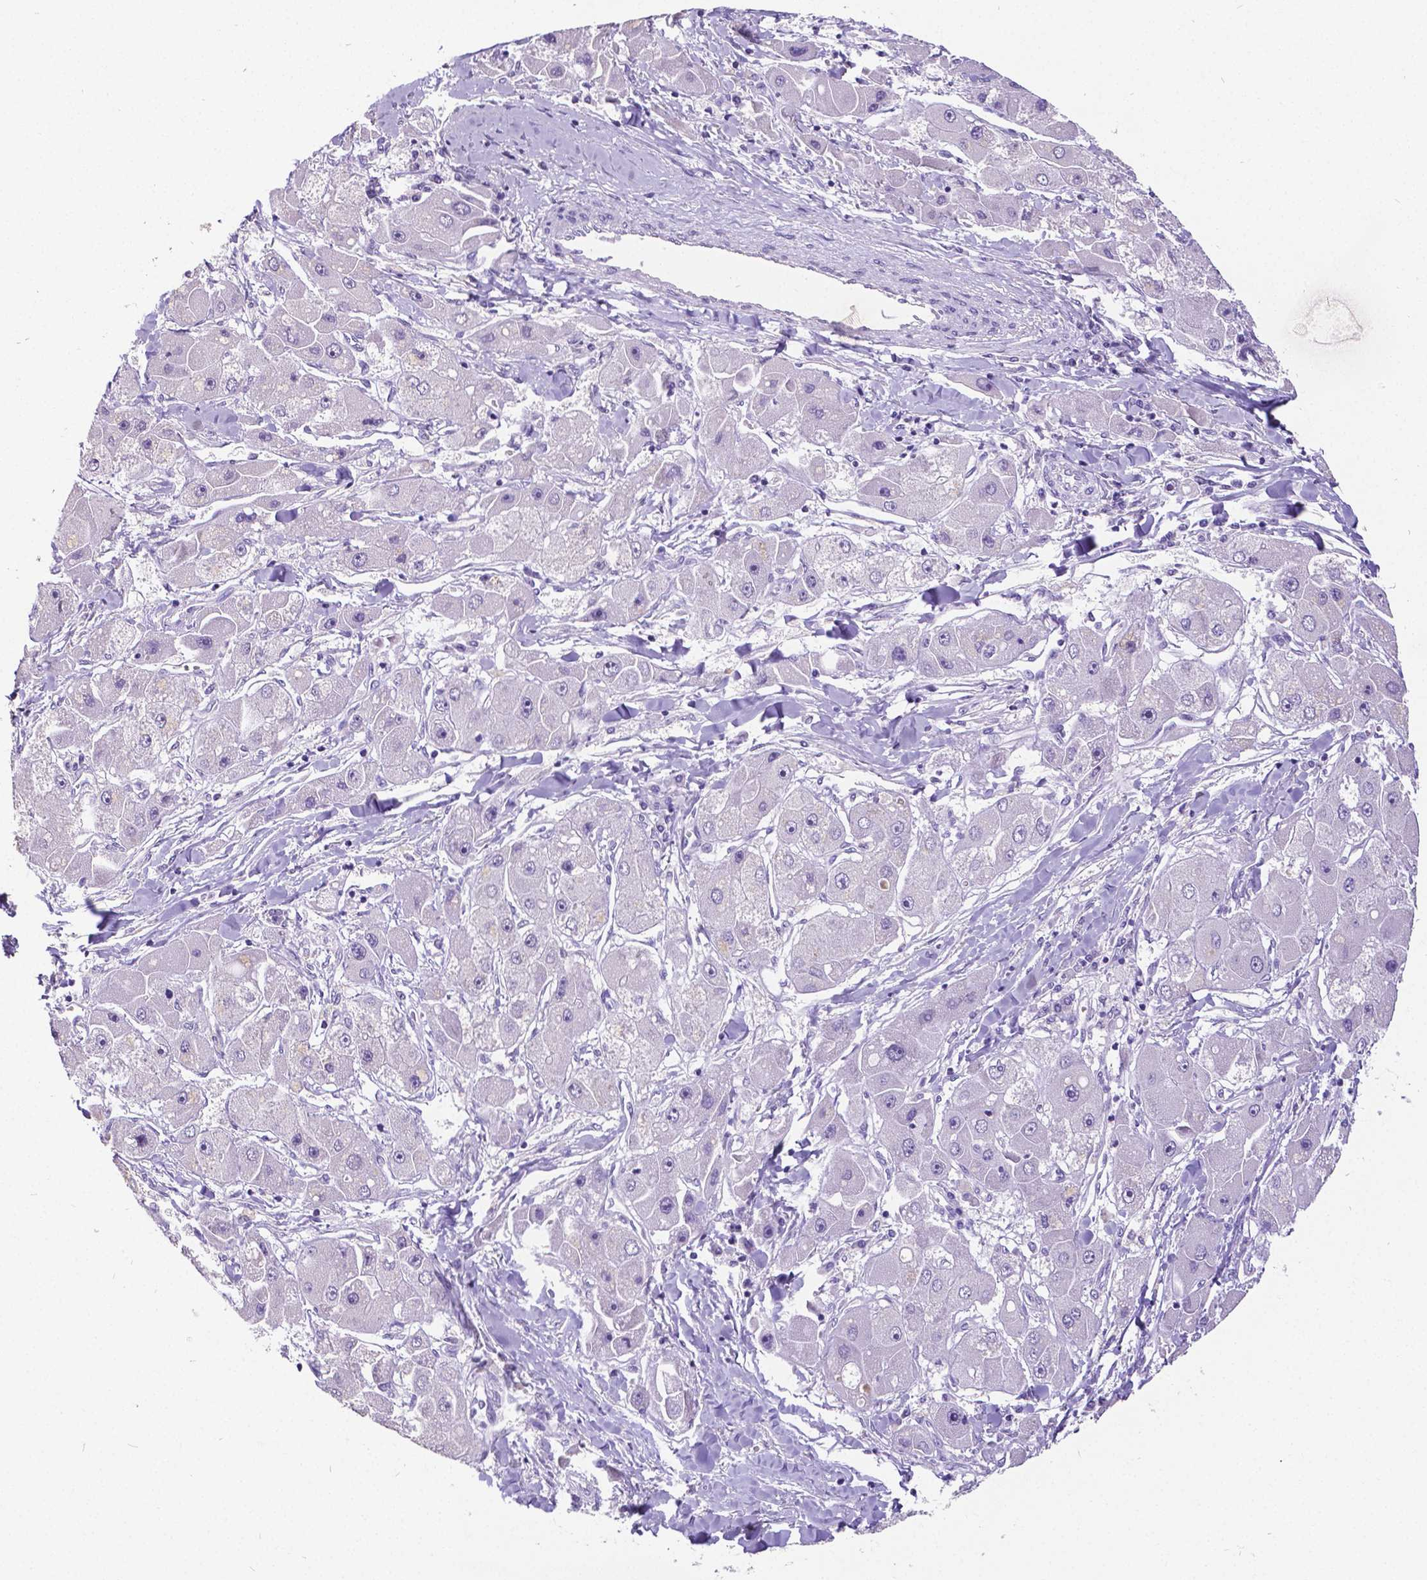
{"staining": {"intensity": "negative", "quantity": "none", "location": "none"}, "tissue": "liver cancer", "cell_type": "Tumor cells", "image_type": "cancer", "snomed": [{"axis": "morphology", "description": "Carcinoma, Hepatocellular, NOS"}, {"axis": "topography", "description": "Liver"}], "caption": "This is an immunohistochemistry micrograph of human liver cancer (hepatocellular carcinoma). There is no expression in tumor cells.", "gene": "SATB2", "patient": {"sex": "male", "age": 24}}